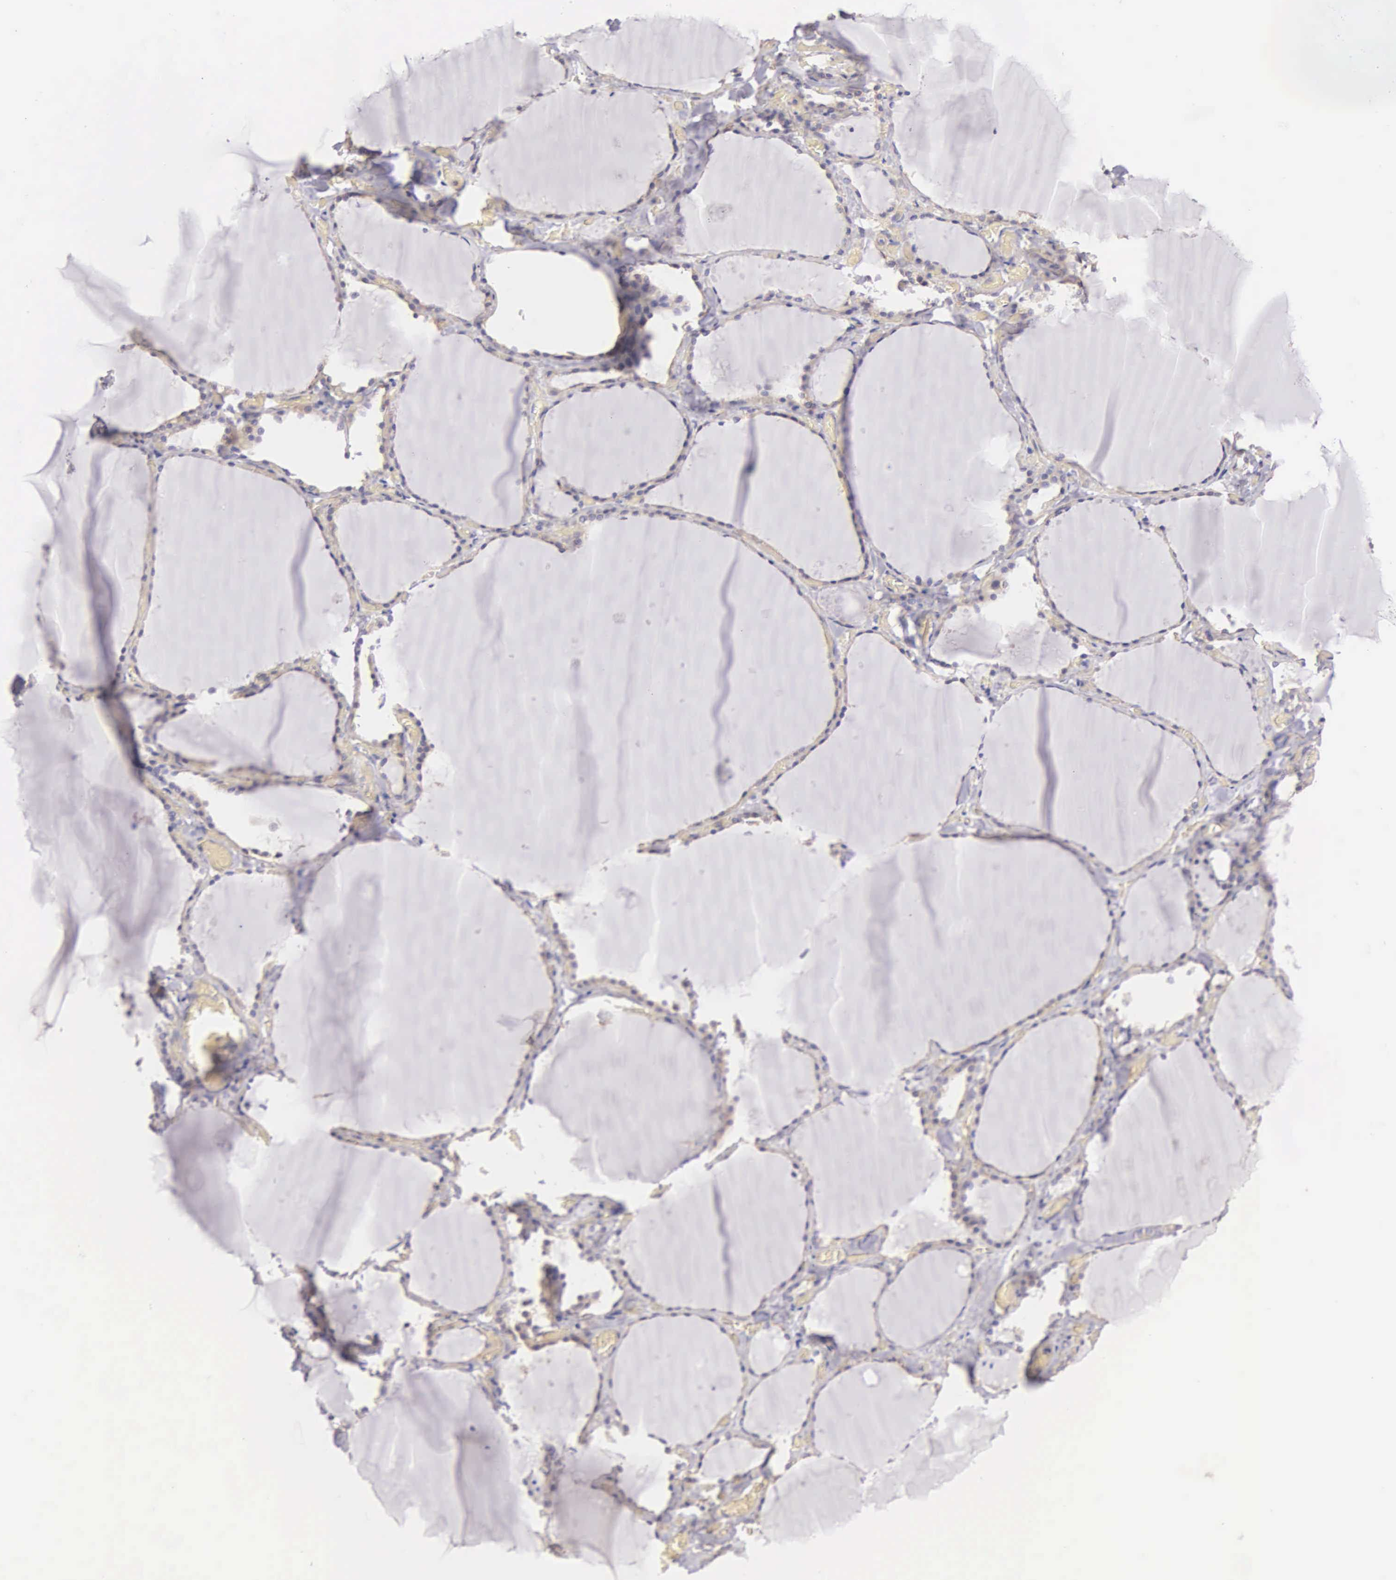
{"staining": {"intensity": "negative", "quantity": "none", "location": "none"}, "tissue": "thyroid gland", "cell_type": "Glandular cells", "image_type": "normal", "snomed": [{"axis": "morphology", "description": "Normal tissue, NOS"}, {"axis": "topography", "description": "Thyroid gland"}], "caption": "A micrograph of human thyroid gland is negative for staining in glandular cells.", "gene": "OSBPL3", "patient": {"sex": "male", "age": 34}}